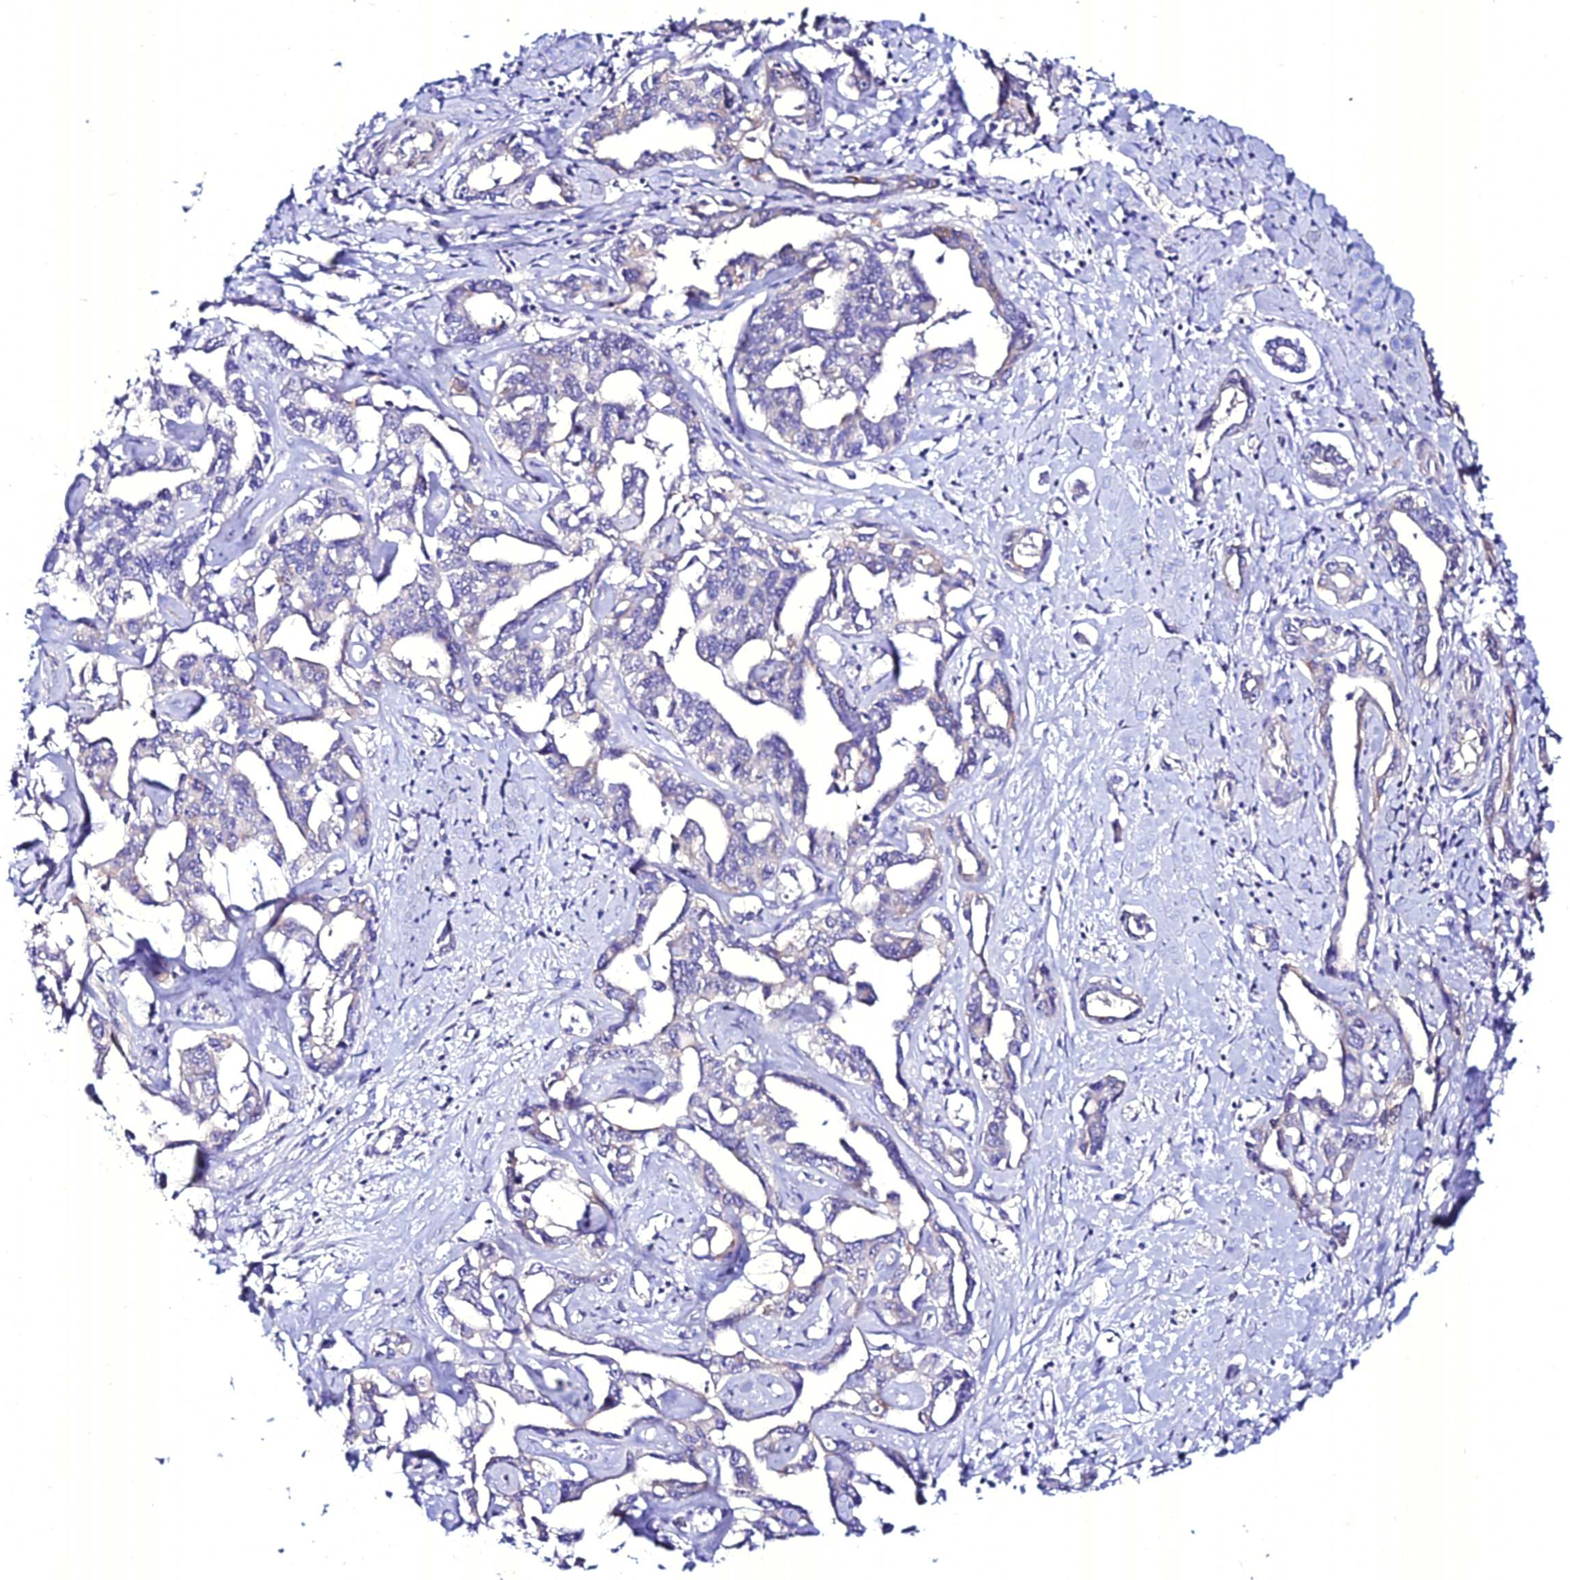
{"staining": {"intensity": "weak", "quantity": "25%-75%", "location": "cytoplasmic/membranous"}, "tissue": "liver cancer", "cell_type": "Tumor cells", "image_type": "cancer", "snomed": [{"axis": "morphology", "description": "Cholangiocarcinoma"}, {"axis": "topography", "description": "Liver"}], "caption": "Tumor cells show low levels of weak cytoplasmic/membranous staining in approximately 25%-75% of cells in liver cancer (cholangiocarcinoma). The protein of interest is shown in brown color, while the nuclei are stained blue.", "gene": "ATG16L2", "patient": {"sex": "male", "age": 59}}